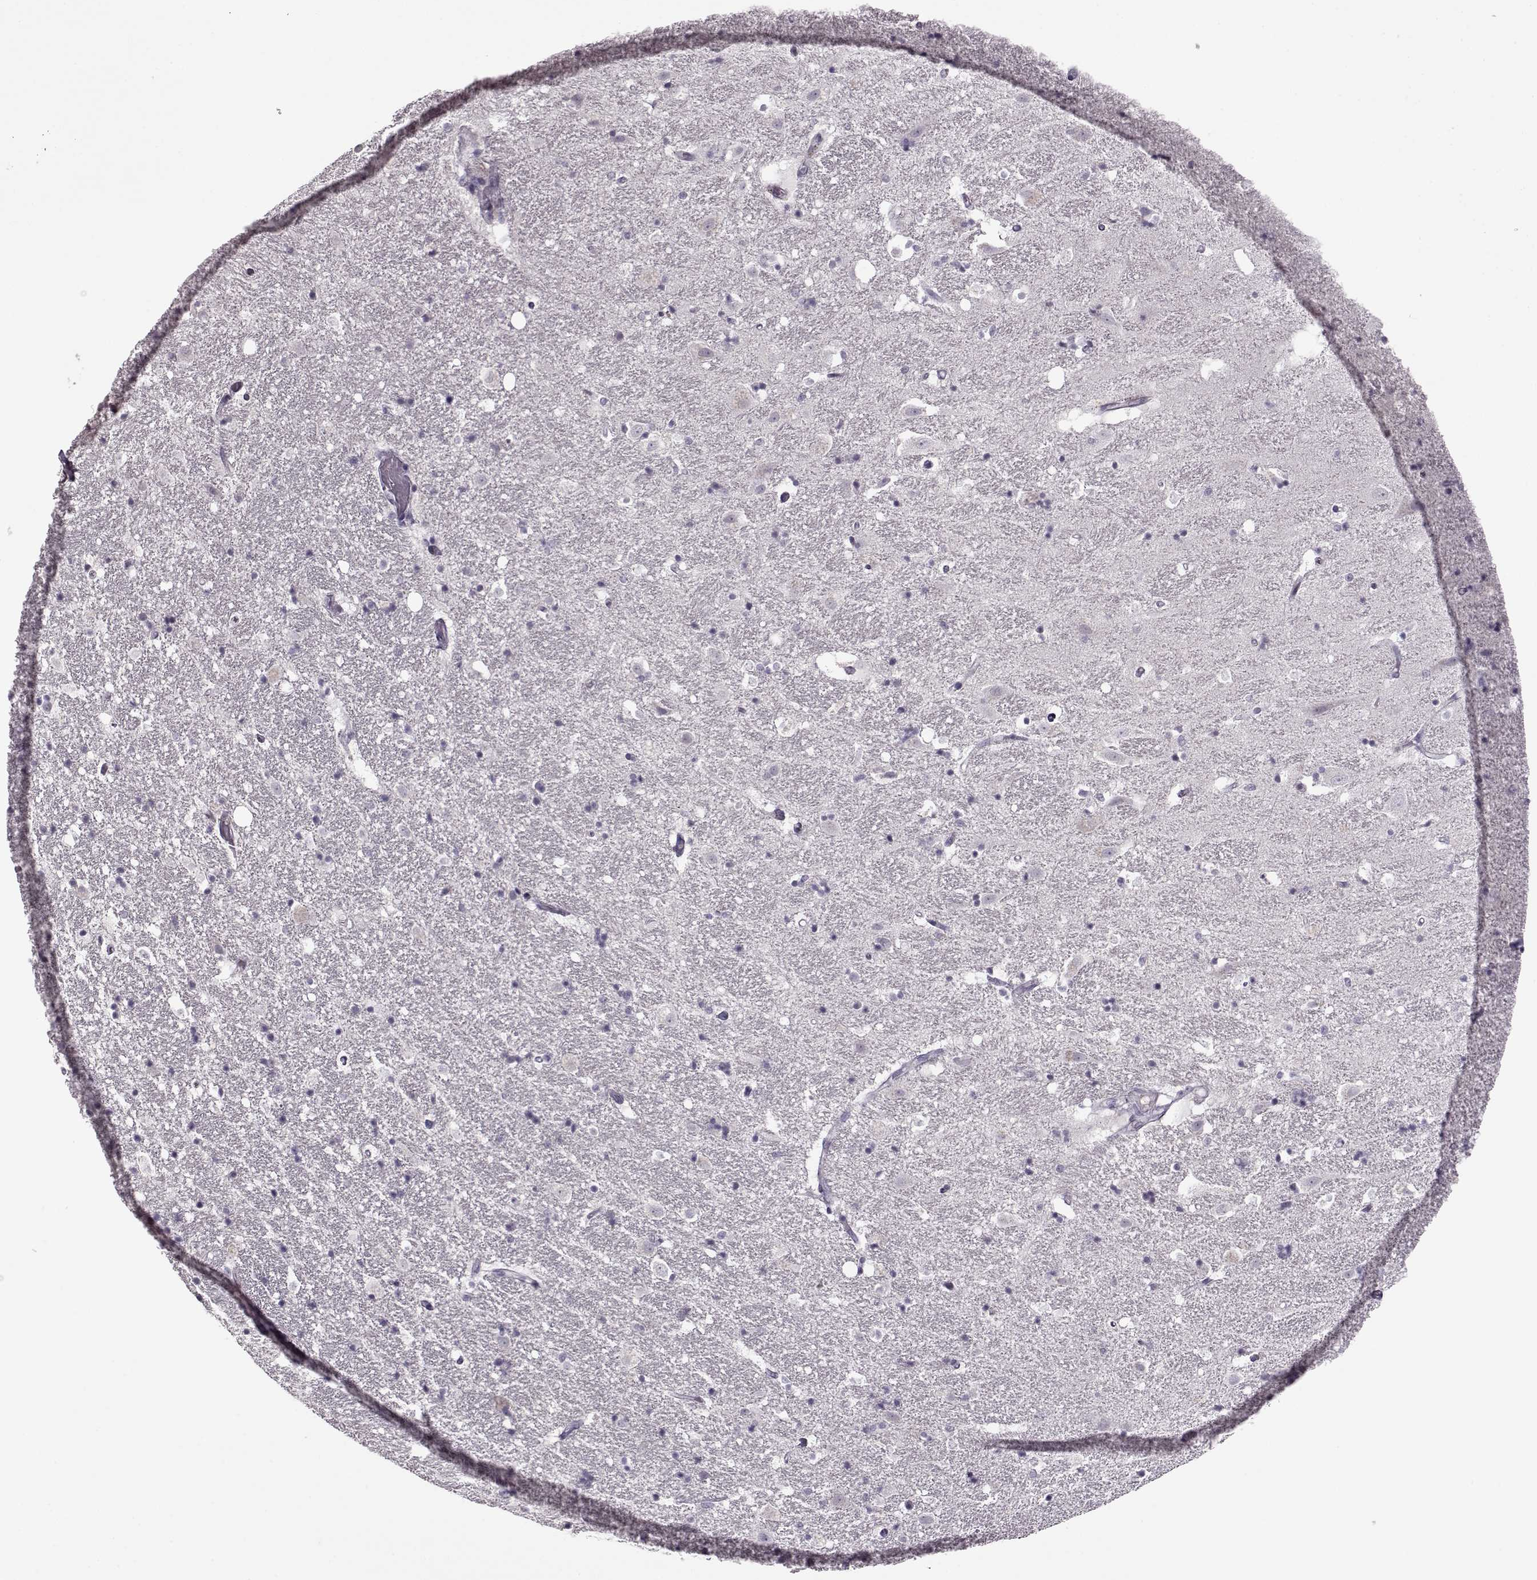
{"staining": {"intensity": "negative", "quantity": "none", "location": "none"}, "tissue": "hippocampus", "cell_type": "Glial cells", "image_type": "normal", "snomed": [{"axis": "morphology", "description": "Normal tissue, NOS"}, {"axis": "topography", "description": "Hippocampus"}], "caption": "High power microscopy micrograph of an IHC photomicrograph of benign hippocampus, revealing no significant staining in glial cells.", "gene": "FSHB", "patient": {"sex": "male", "age": 49}}